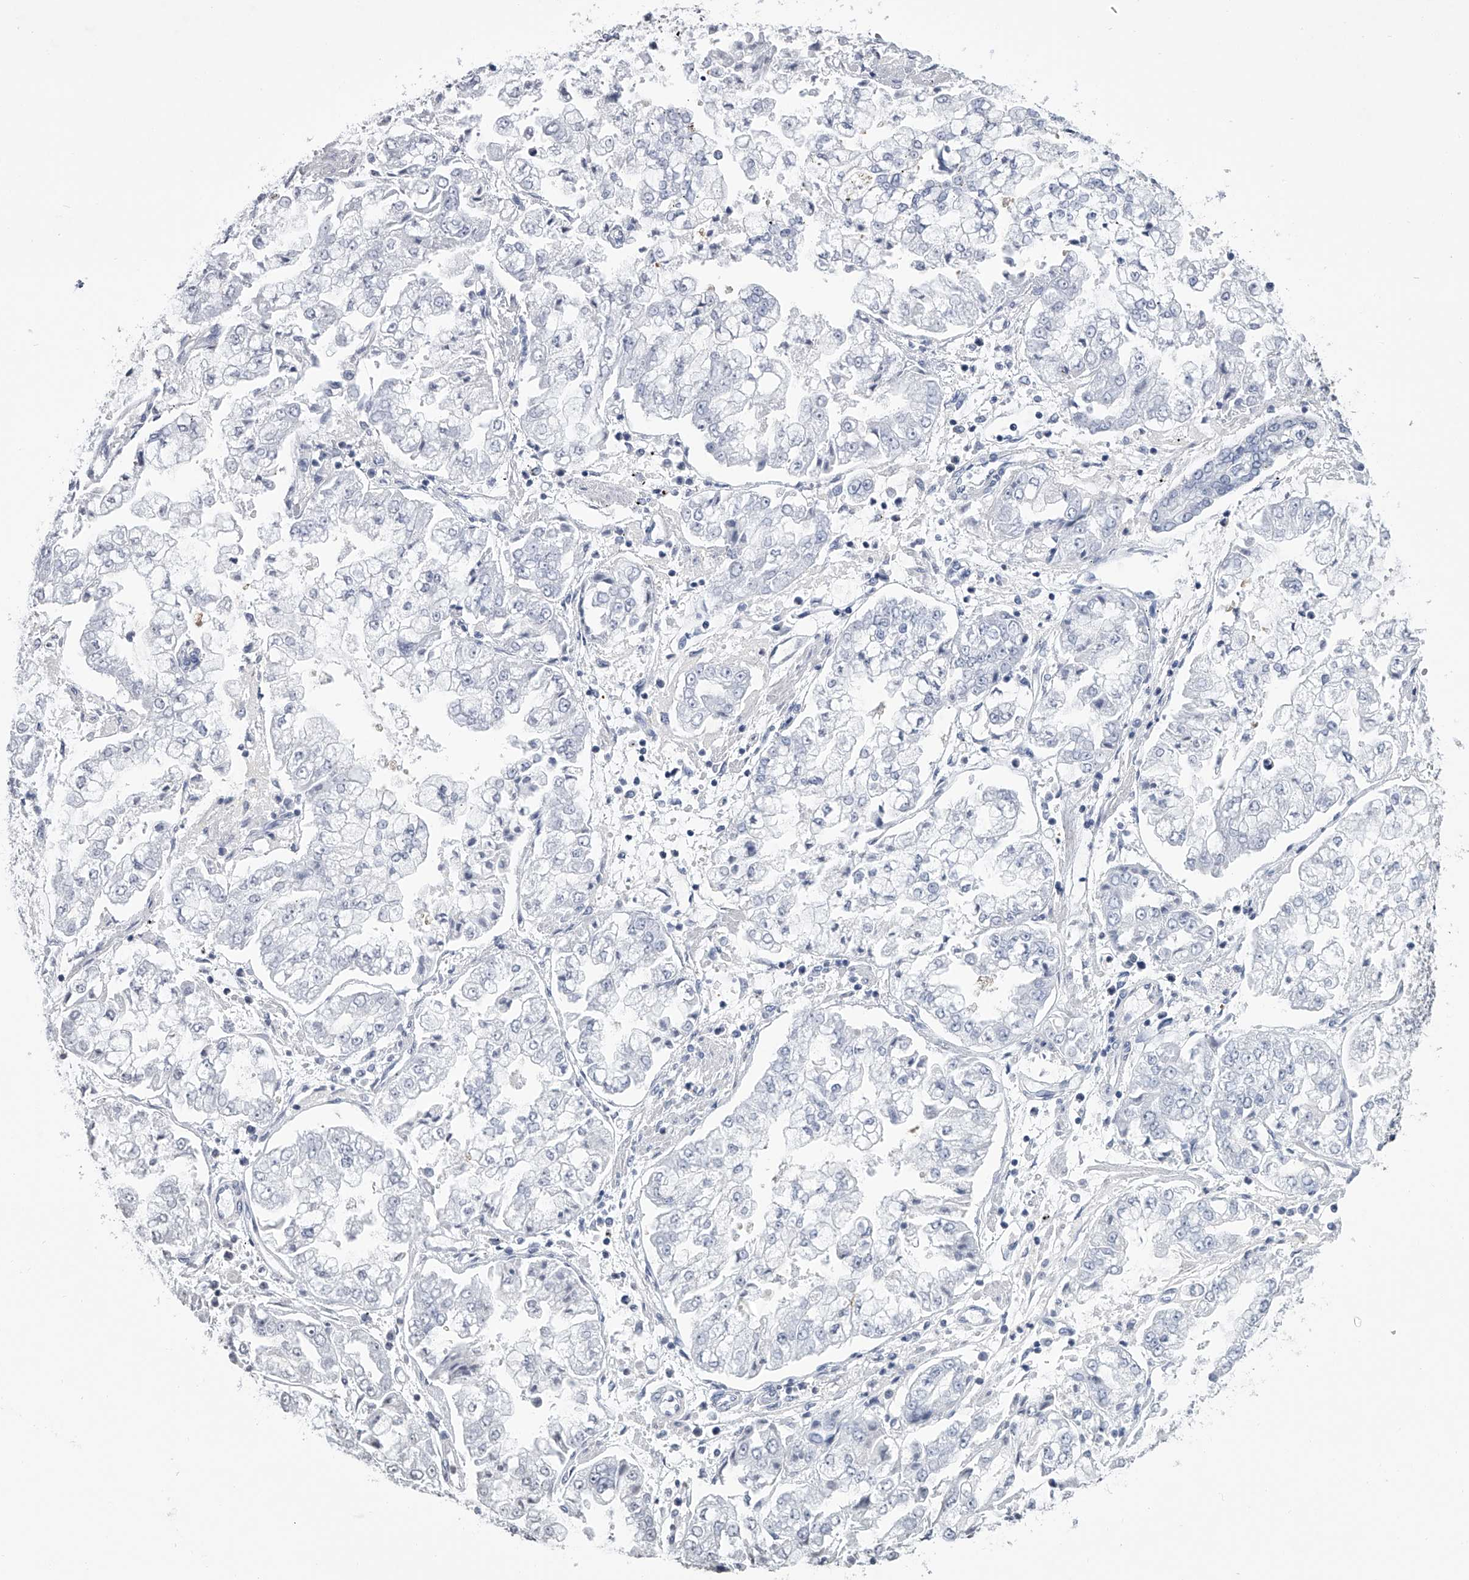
{"staining": {"intensity": "weak", "quantity": "25%-75%", "location": "cytoplasmic/membranous"}, "tissue": "stomach cancer", "cell_type": "Tumor cells", "image_type": "cancer", "snomed": [{"axis": "morphology", "description": "Adenocarcinoma, NOS"}, {"axis": "topography", "description": "Stomach"}], "caption": "Protein staining of stomach cancer tissue reveals weak cytoplasmic/membranous staining in approximately 25%-75% of tumor cells.", "gene": "TASP1", "patient": {"sex": "male", "age": 76}}